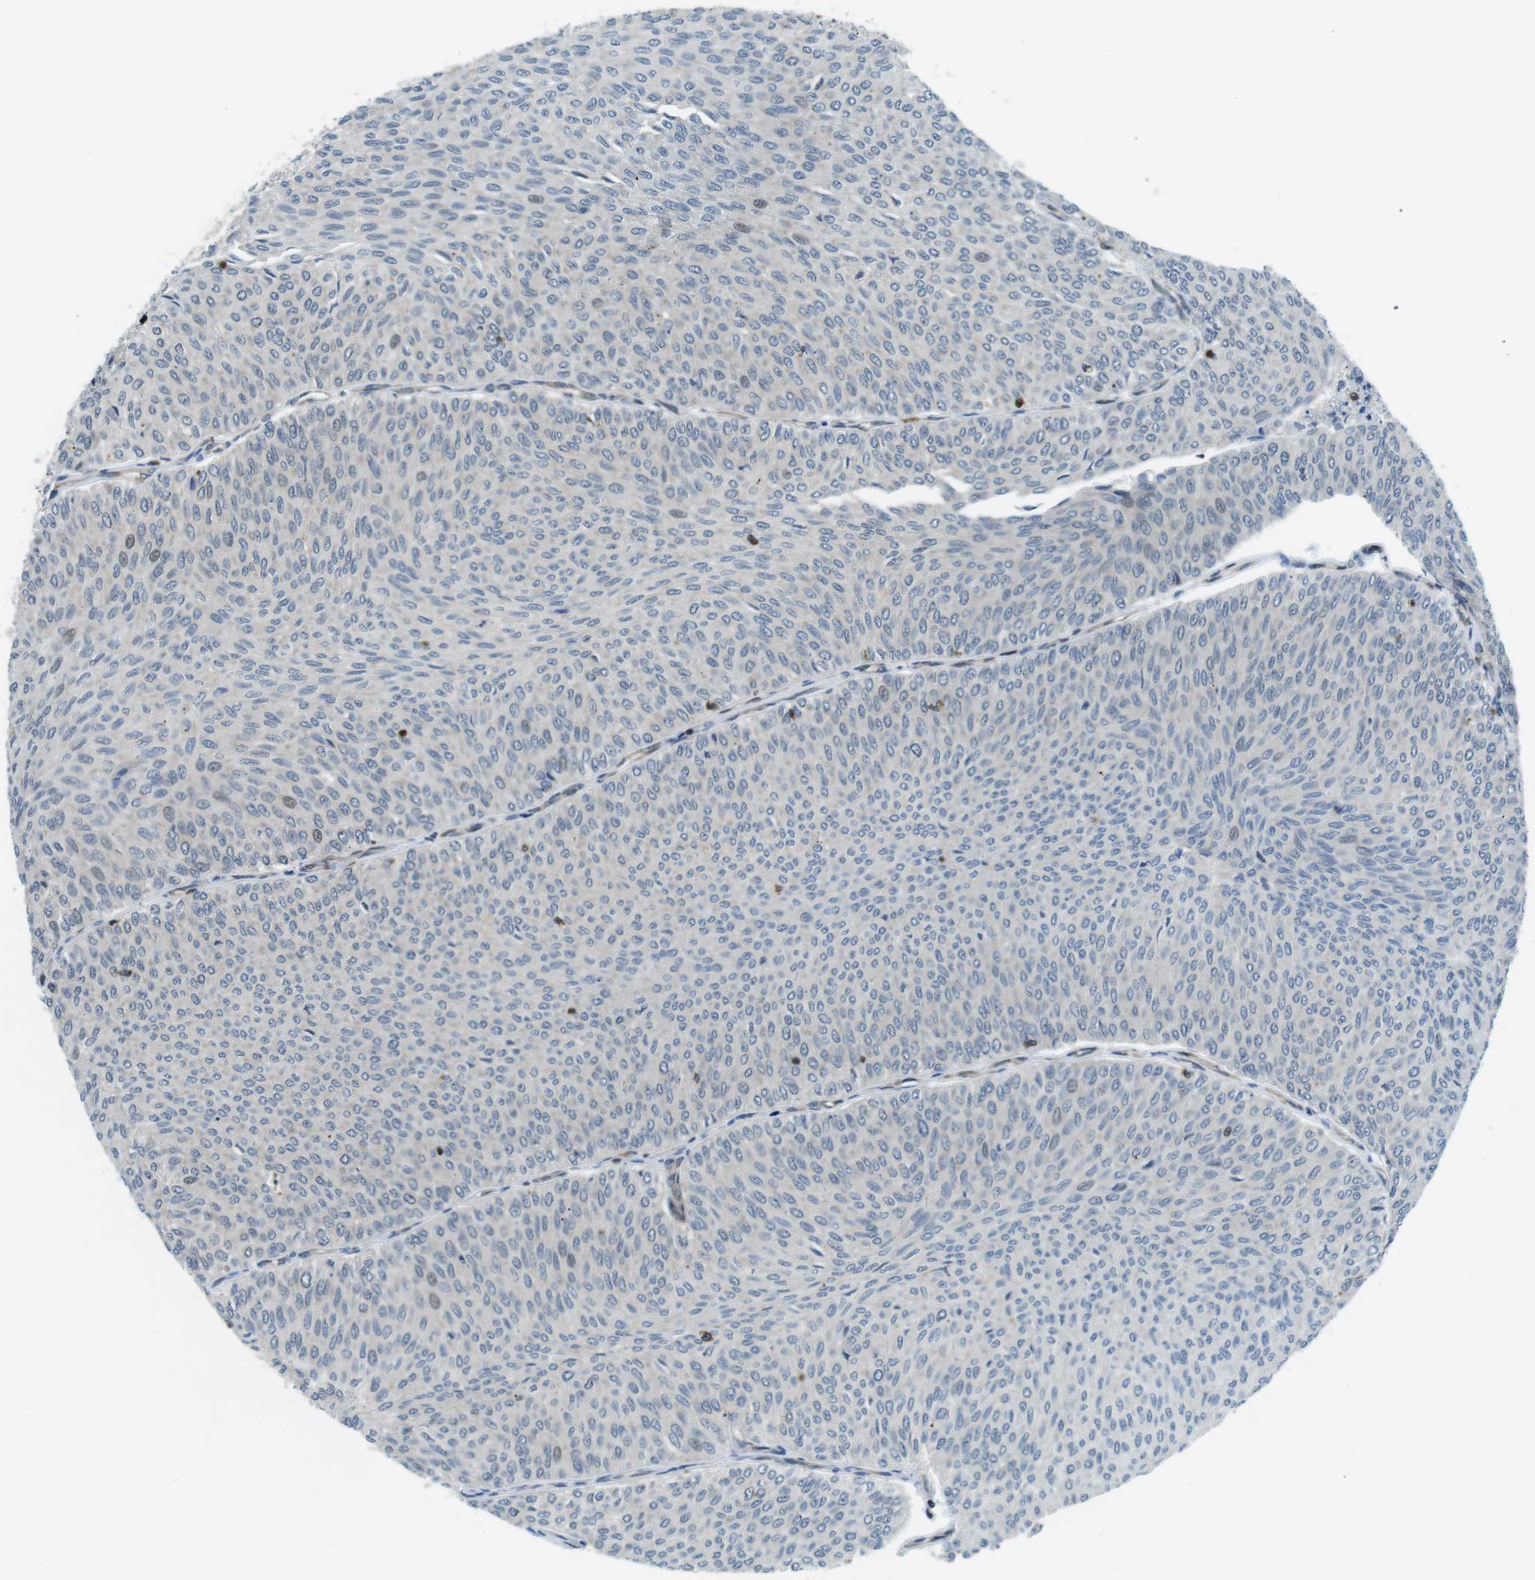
{"staining": {"intensity": "weak", "quantity": "<25%", "location": "nuclear"}, "tissue": "urothelial cancer", "cell_type": "Tumor cells", "image_type": "cancer", "snomed": [{"axis": "morphology", "description": "Urothelial carcinoma, Low grade"}, {"axis": "topography", "description": "Urinary bladder"}], "caption": "The photomicrograph exhibits no significant expression in tumor cells of urothelial carcinoma (low-grade).", "gene": "STK10", "patient": {"sex": "male", "age": 78}}